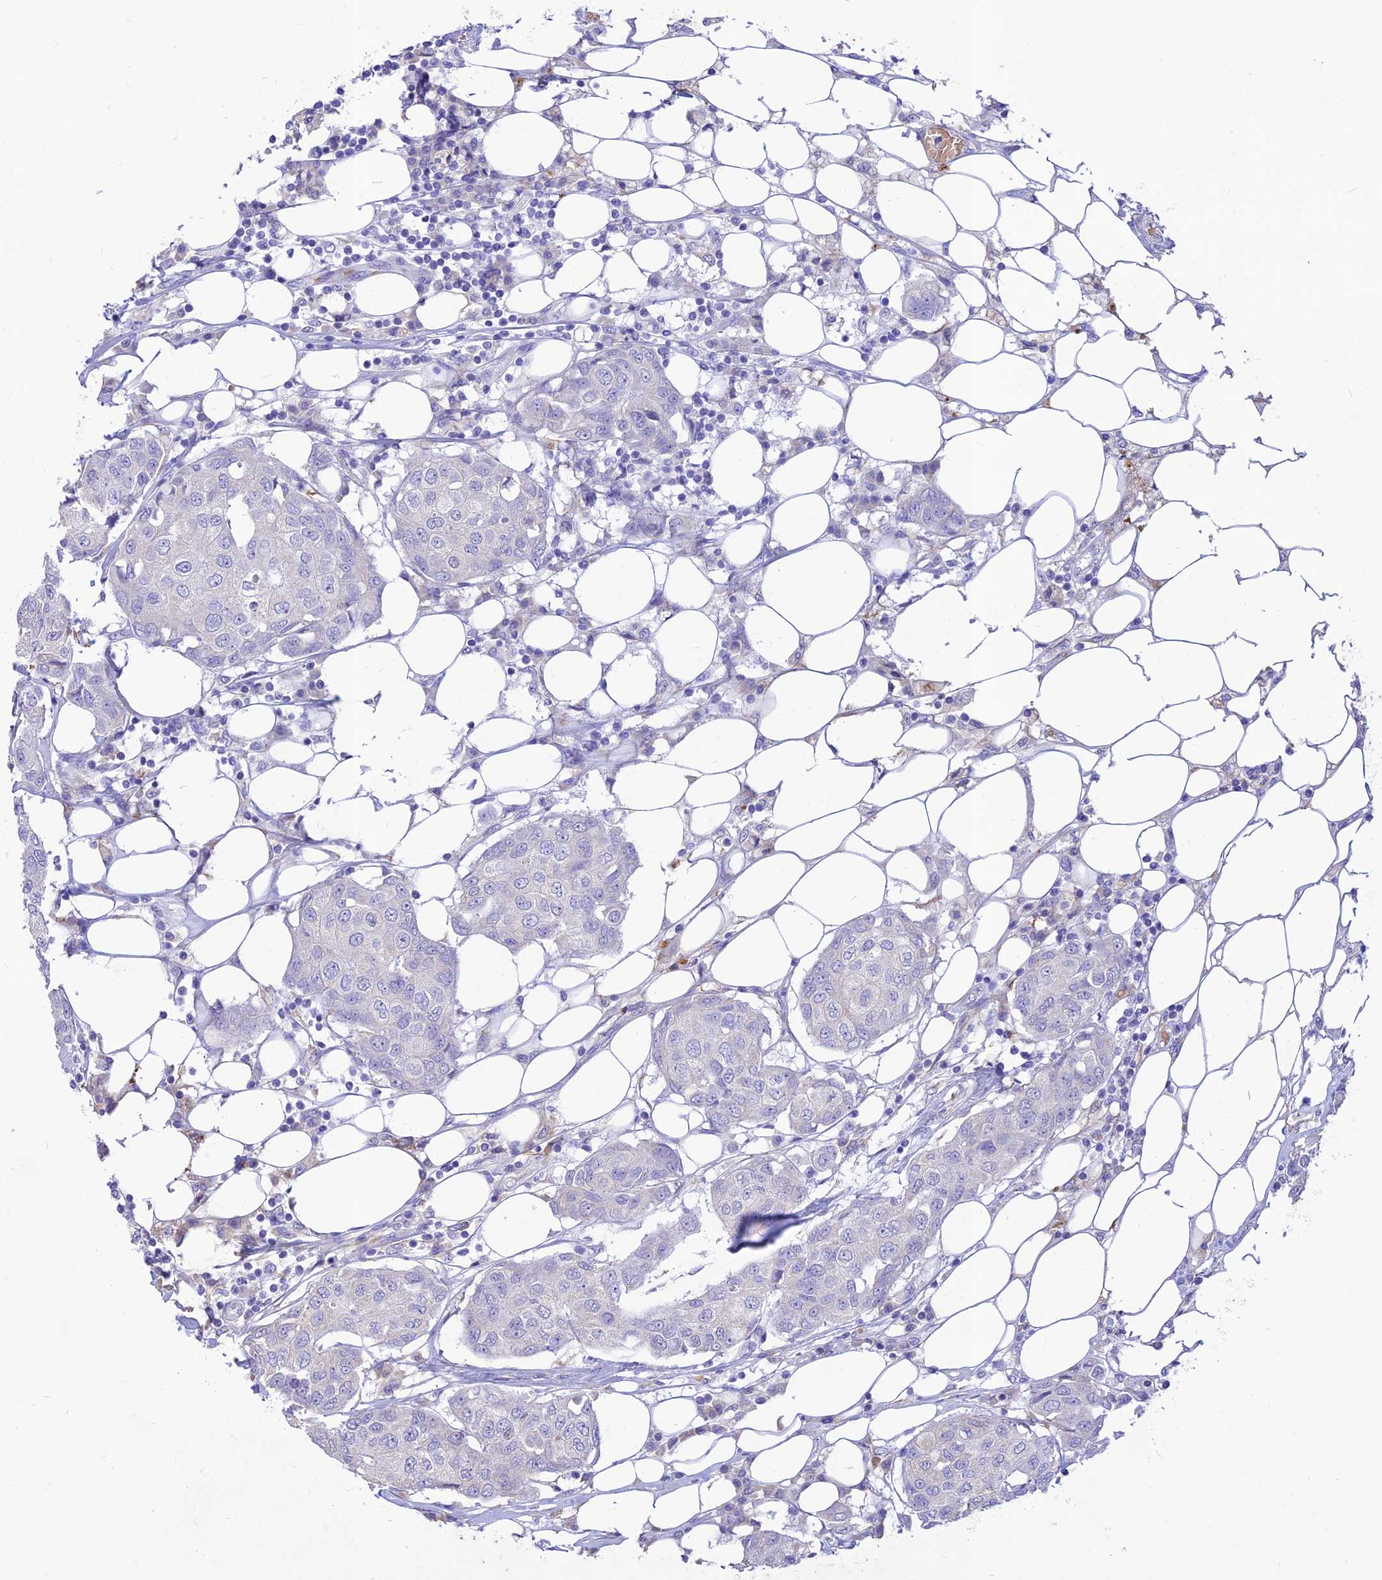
{"staining": {"intensity": "negative", "quantity": "none", "location": "none"}, "tissue": "breast cancer", "cell_type": "Tumor cells", "image_type": "cancer", "snomed": [{"axis": "morphology", "description": "Duct carcinoma"}, {"axis": "topography", "description": "Breast"}], "caption": "IHC of infiltrating ductal carcinoma (breast) reveals no expression in tumor cells.", "gene": "PPP1R11", "patient": {"sex": "female", "age": 80}}